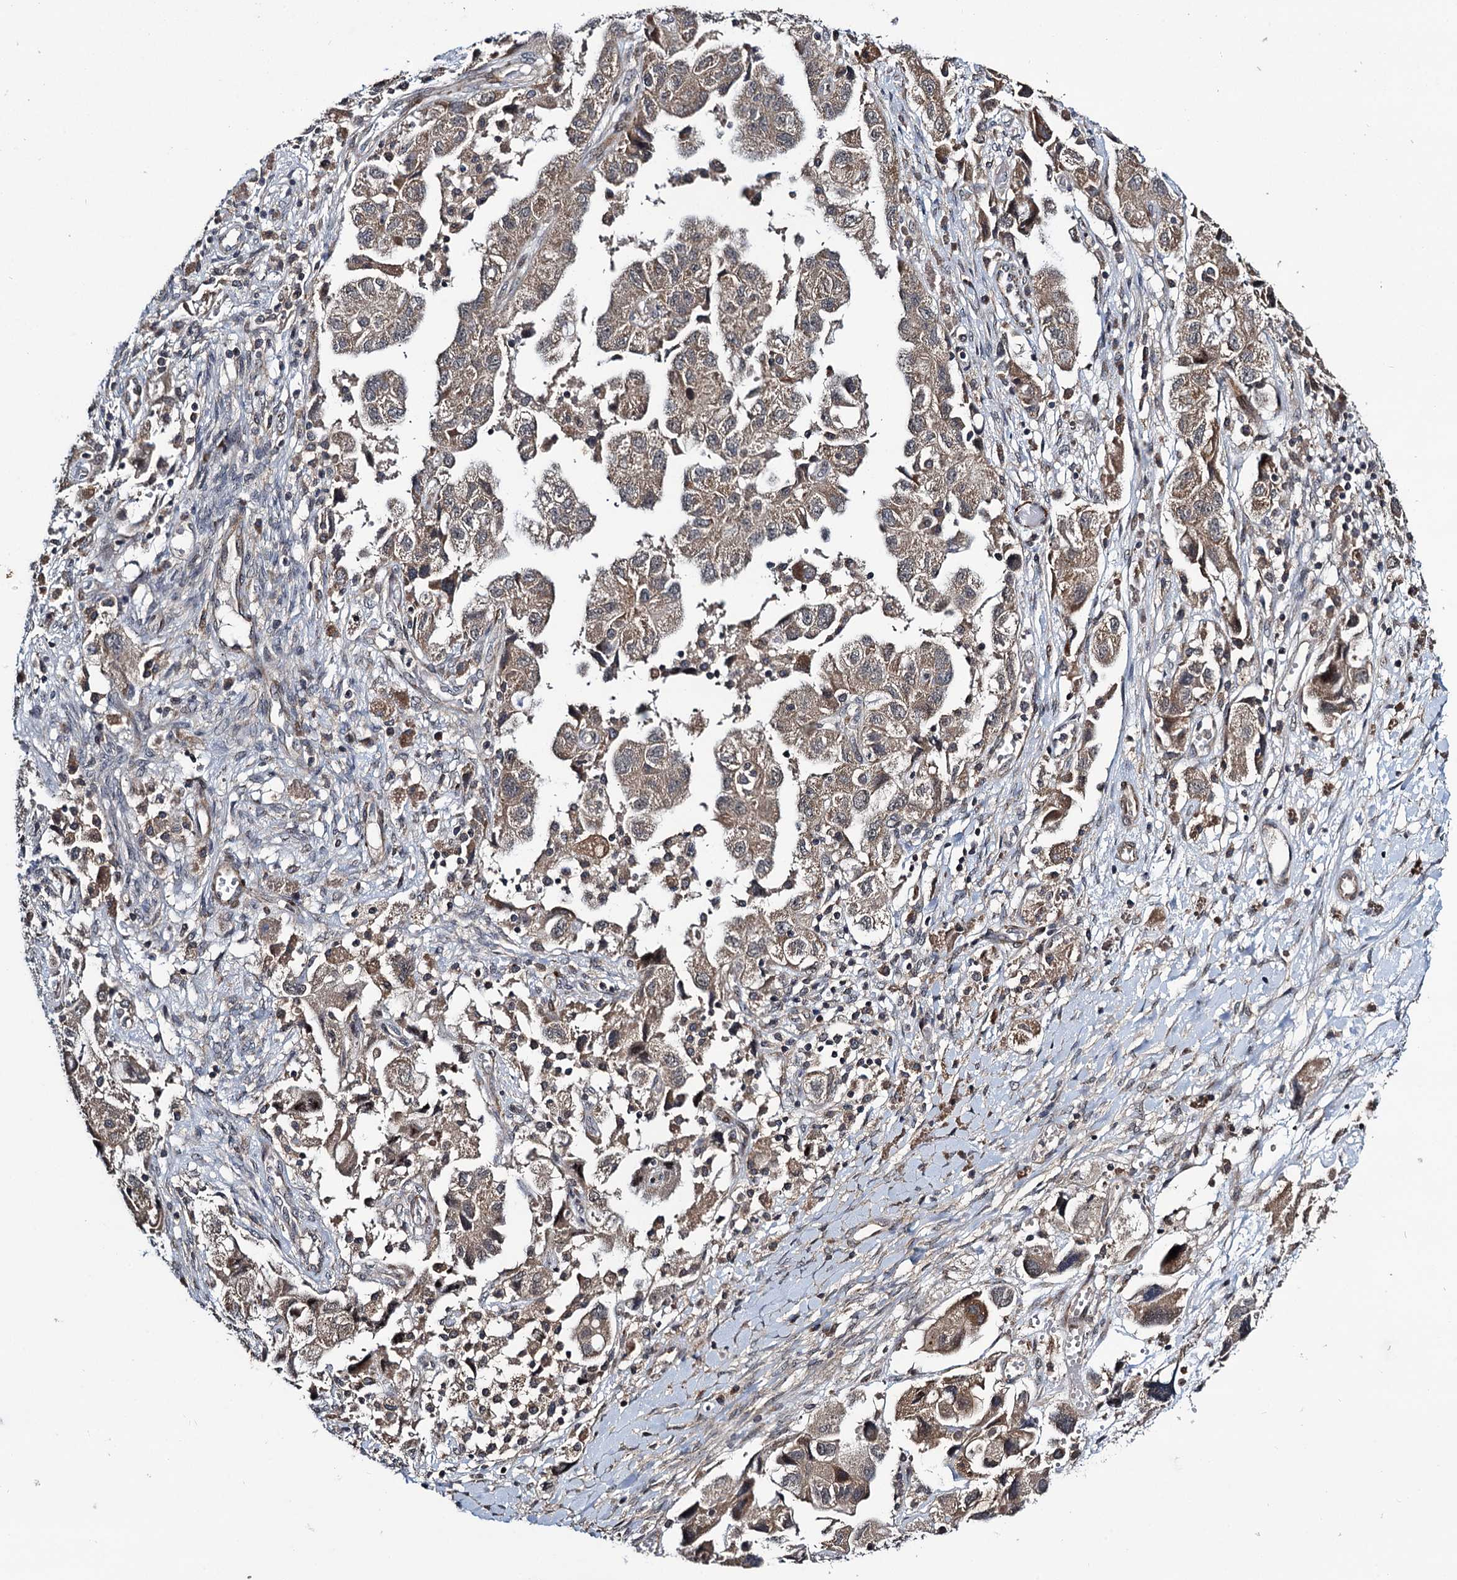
{"staining": {"intensity": "moderate", "quantity": ">75%", "location": "cytoplasmic/membranous"}, "tissue": "ovarian cancer", "cell_type": "Tumor cells", "image_type": "cancer", "snomed": [{"axis": "morphology", "description": "Carcinoma, NOS"}, {"axis": "morphology", "description": "Cystadenocarcinoma, serous, NOS"}, {"axis": "topography", "description": "Ovary"}], "caption": "DAB (3,3'-diaminobenzidine) immunohistochemical staining of human ovarian serous cystadenocarcinoma exhibits moderate cytoplasmic/membranous protein positivity in approximately >75% of tumor cells.", "gene": "ARHGAP42", "patient": {"sex": "female", "age": 69}}